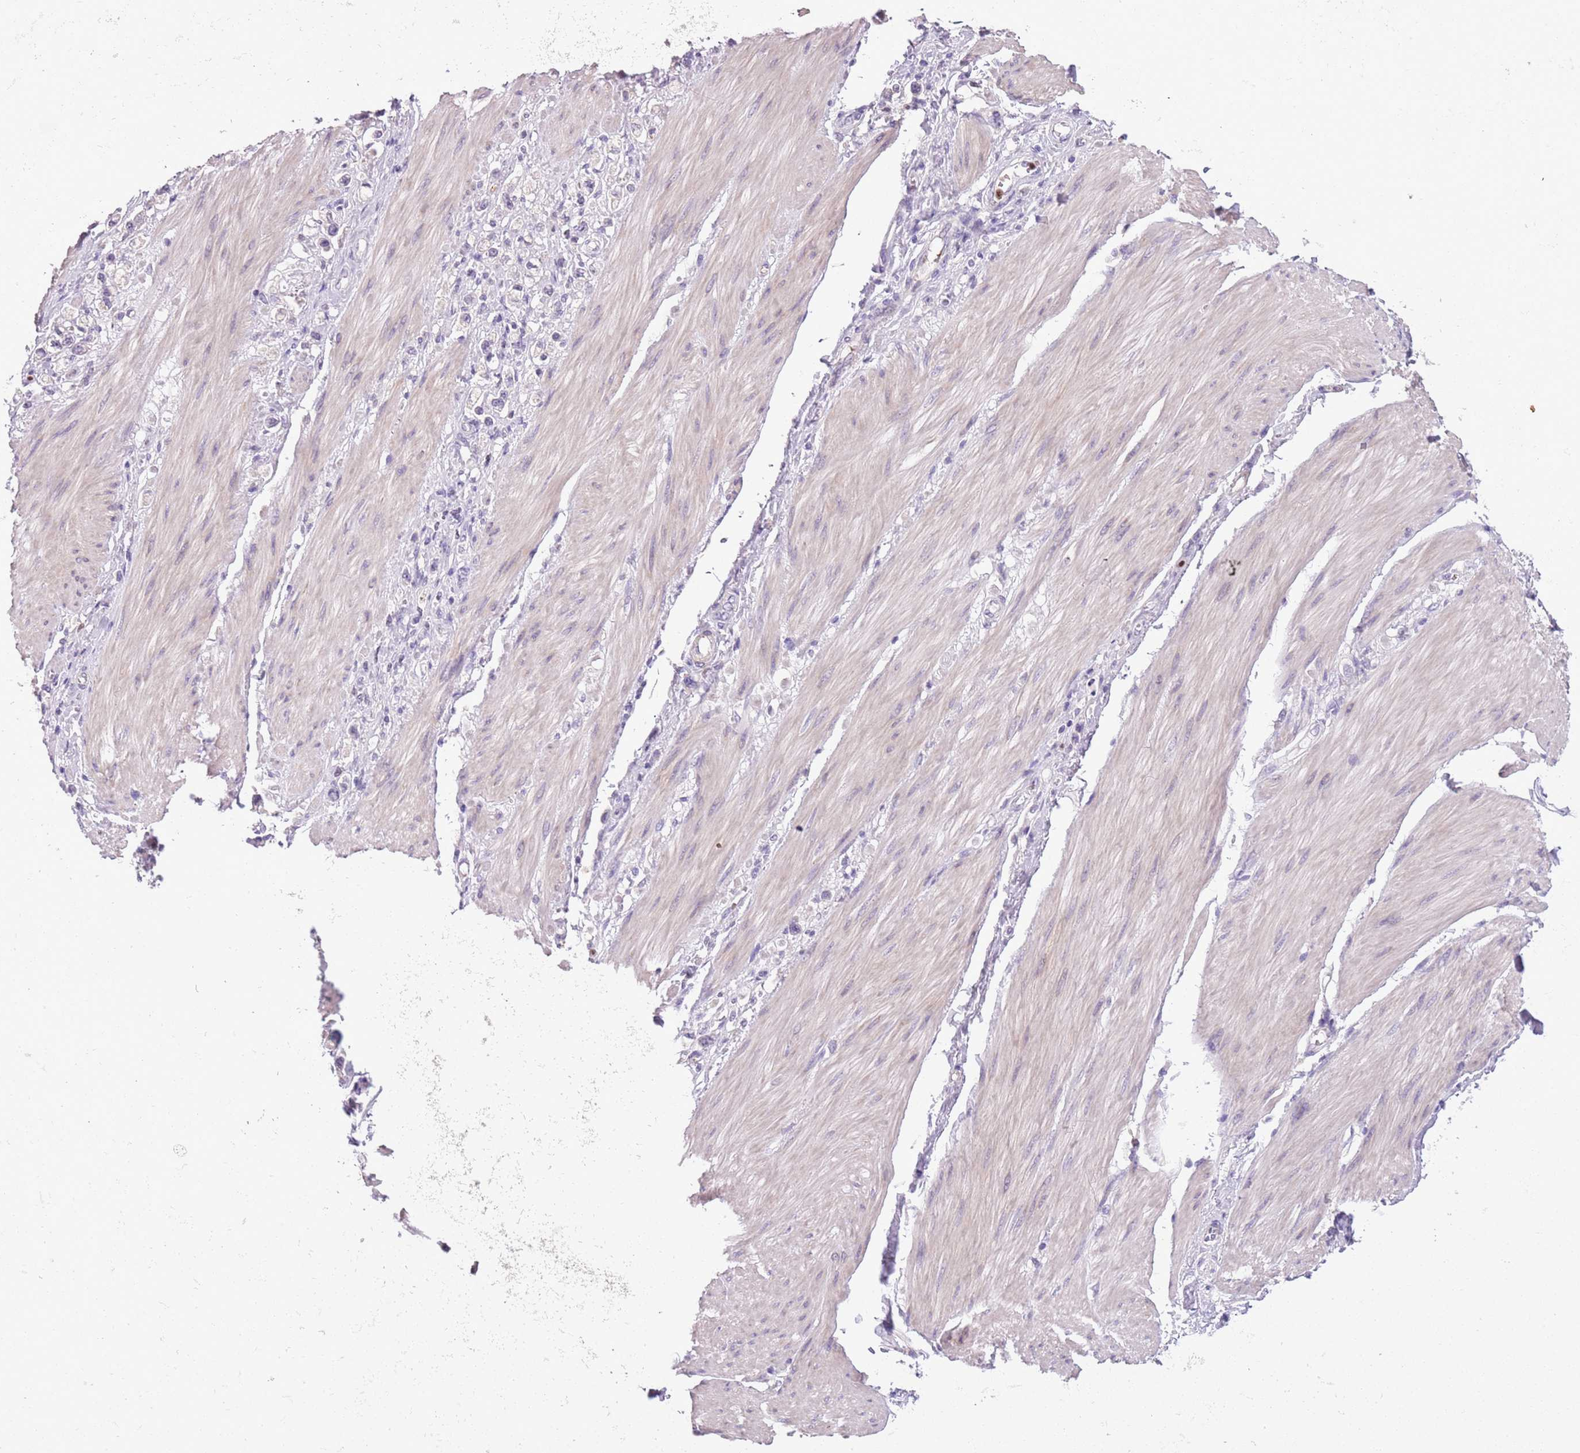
{"staining": {"intensity": "negative", "quantity": "none", "location": "none"}, "tissue": "stomach cancer", "cell_type": "Tumor cells", "image_type": "cancer", "snomed": [{"axis": "morphology", "description": "Adenocarcinoma, NOS"}, {"axis": "topography", "description": "Stomach"}], "caption": "Immunohistochemical staining of stomach cancer (adenocarcinoma) demonstrates no significant positivity in tumor cells.", "gene": "ADCY7", "patient": {"sex": "female", "age": 65}}